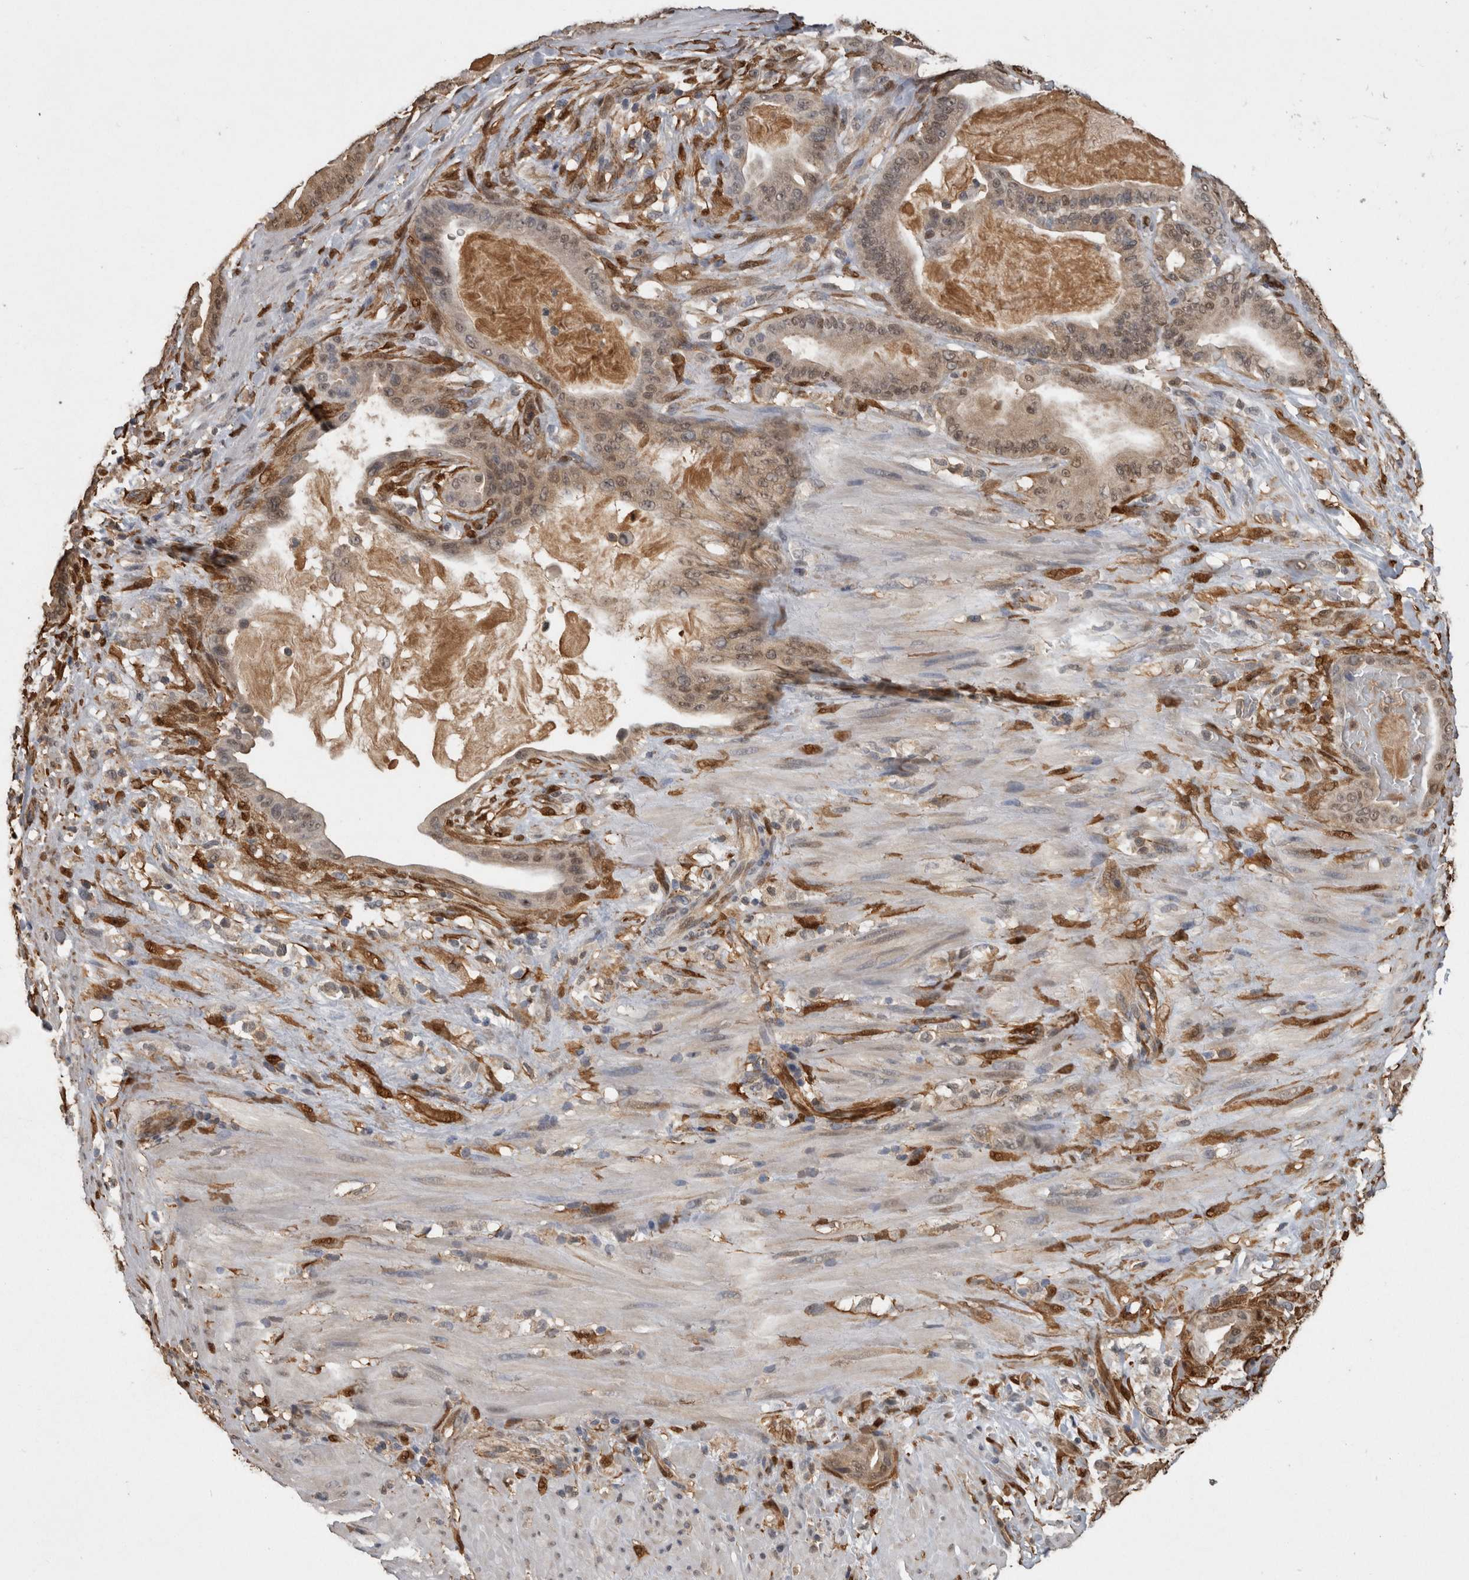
{"staining": {"intensity": "weak", "quantity": "<25%", "location": "cytoplasmic/membranous,nuclear"}, "tissue": "pancreatic cancer", "cell_type": "Tumor cells", "image_type": "cancer", "snomed": [{"axis": "morphology", "description": "Adenocarcinoma, NOS"}, {"axis": "topography", "description": "Pancreas"}], "caption": "IHC image of pancreatic cancer stained for a protein (brown), which demonstrates no staining in tumor cells. (Brightfield microscopy of DAB immunohistochemistry at high magnification).", "gene": "LXN", "patient": {"sex": "male", "age": 63}}